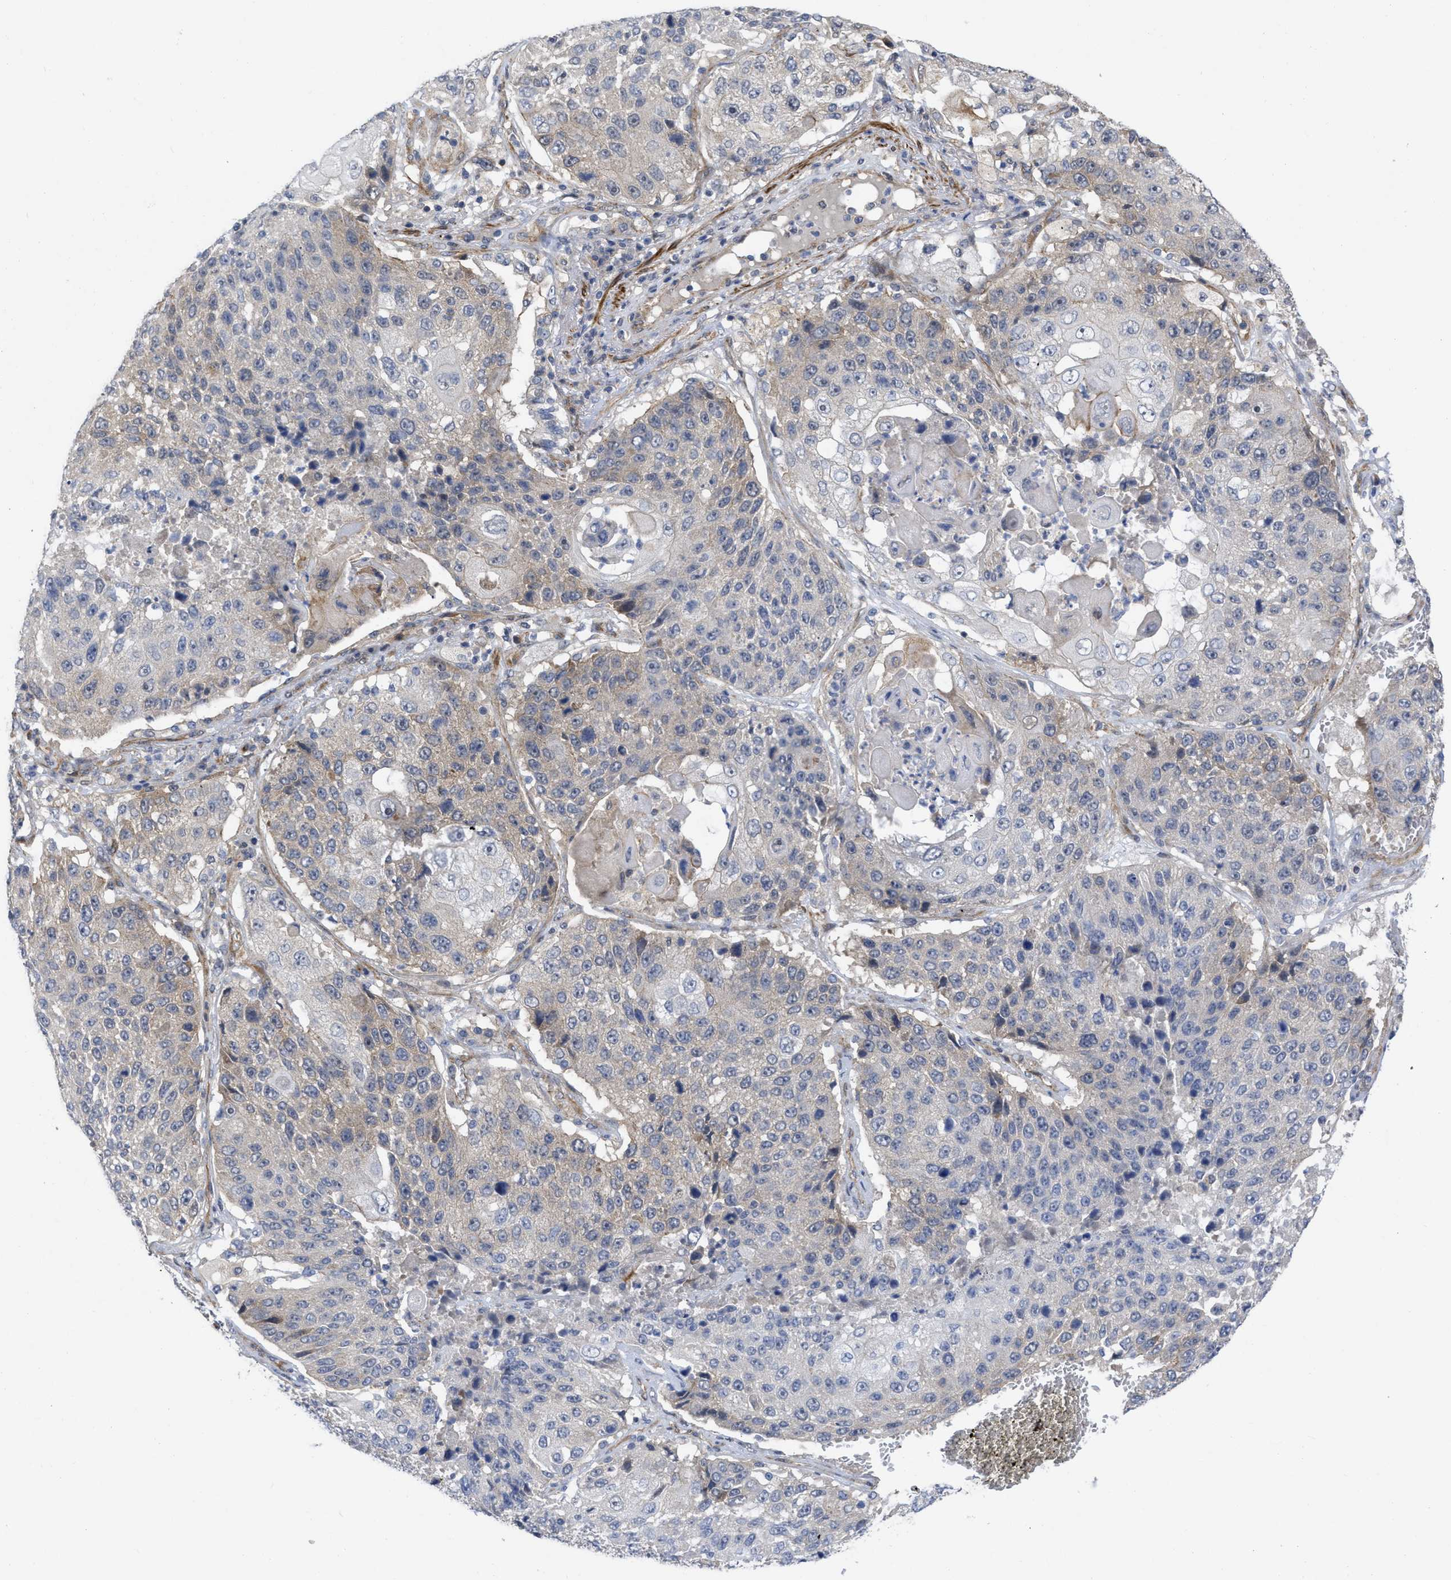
{"staining": {"intensity": "weak", "quantity": "25%-75%", "location": "cytoplasmic/membranous"}, "tissue": "lung cancer", "cell_type": "Tumor cells", "image_type": "cancer", "snomed": [{"axis": "morphology", "description": "Squamous cell carcinoma, NOS"}, {"axis": "topography", "description": "Lung"}], "caption": "Immunohistochemistry (IHC) (DAB) staining of lung cancer shows weak cytoplasmic/membranous protein staining in approximately 25%-75% of tumor cells.", "gene": "ARHGEF26", "patient": {"sex": "male", "age": 61}}